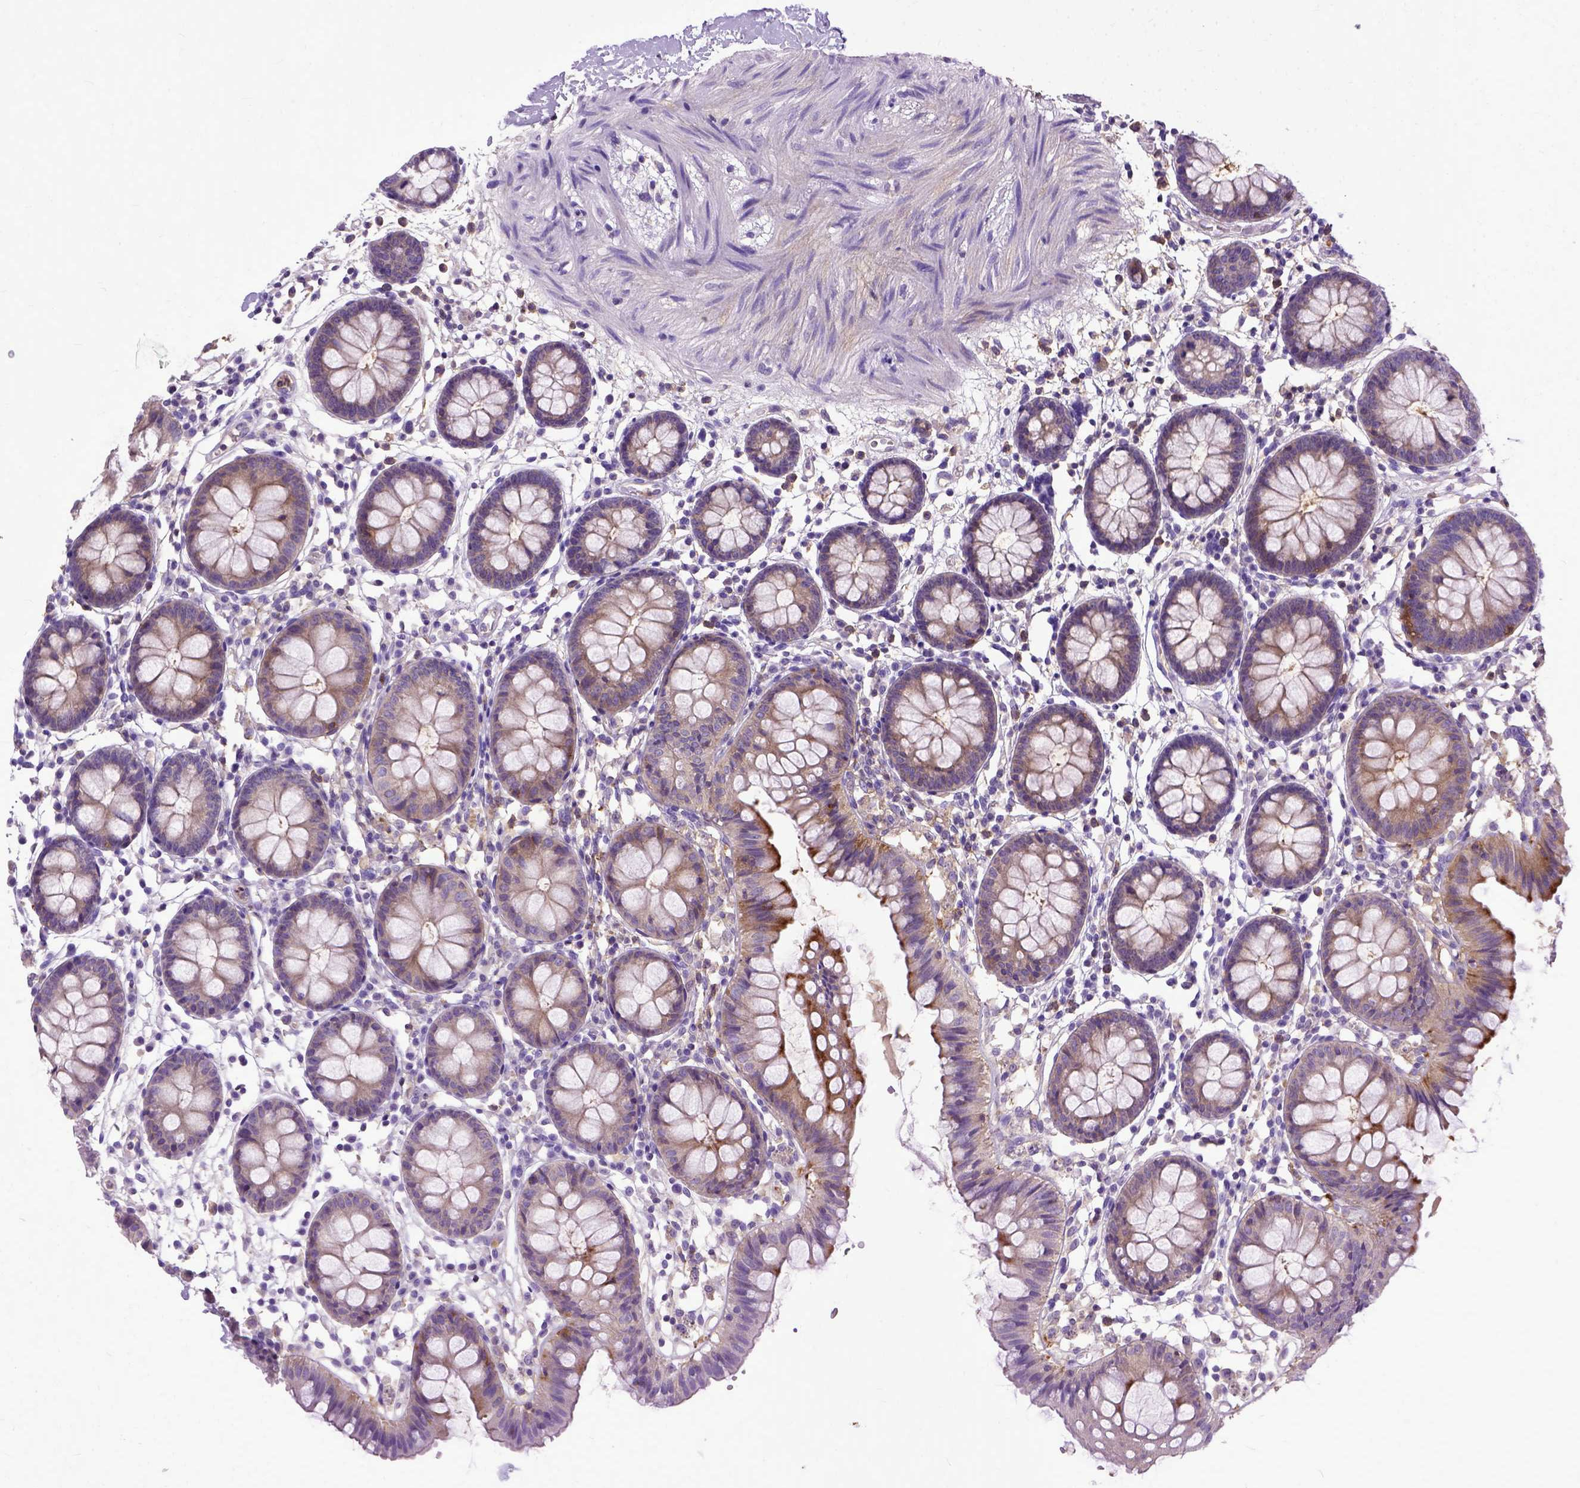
{"staining": {"intensity": "negative", "quantity": "none", "location": "none"}, "tissue": "colon", "cell_type": "Endothelial cells", "image_type": "normal", "snomed": [{"axis": "morphology", "description": "Normal tissue, NOS"}, {"axis": "topography", "description": "Colon"}], "caption": "The photomicrograph demonstrates no staining of endothelial cells in unremarkable colon.", "gene": "NAMPT", "patient": {"sex": "female", "age": 84}}